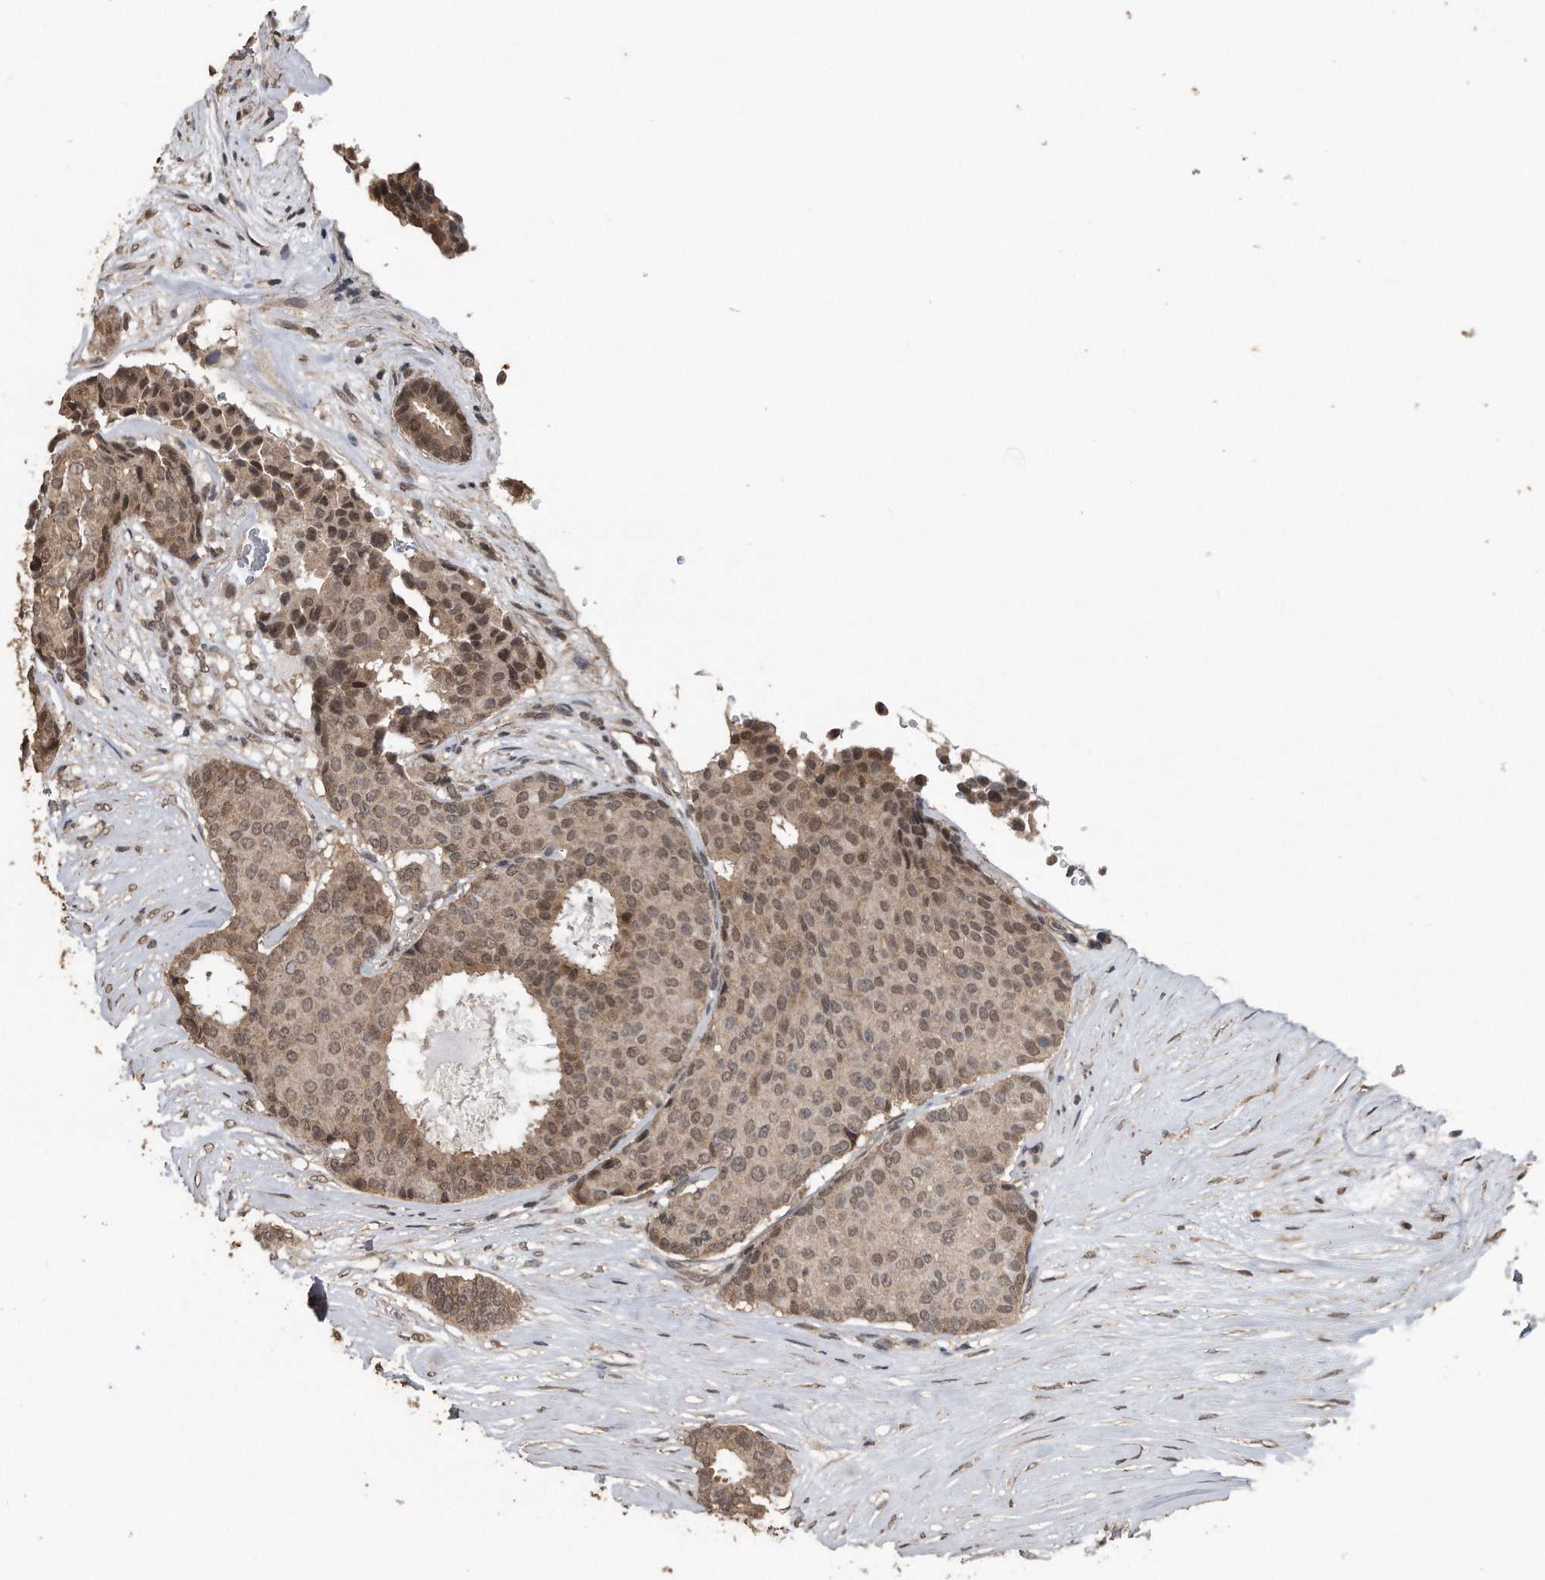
{"staining": {"intensity": "weak", "quantity": ">75%", "location": "cytoplasmic/membranous,nuclear"}, "tissue": "breast cancer", "cell_type": "Tumor cells", "image_type": "cancer", "snomed": [{"axis": "morphology", "description": "Duct carcinoma"}, {"axis": "topography", "description": "Breast"}], "caption": "This photomicrograph displays immunohistochemistry staining of human breast cancer (infiltrating ductal carcinoma), with low weak cytoplasmic/membranous and nuclear expression in about >75% of tumor cells.", "gene": "CRYZL1", "patient": {"sex": "female", "age": 75}}